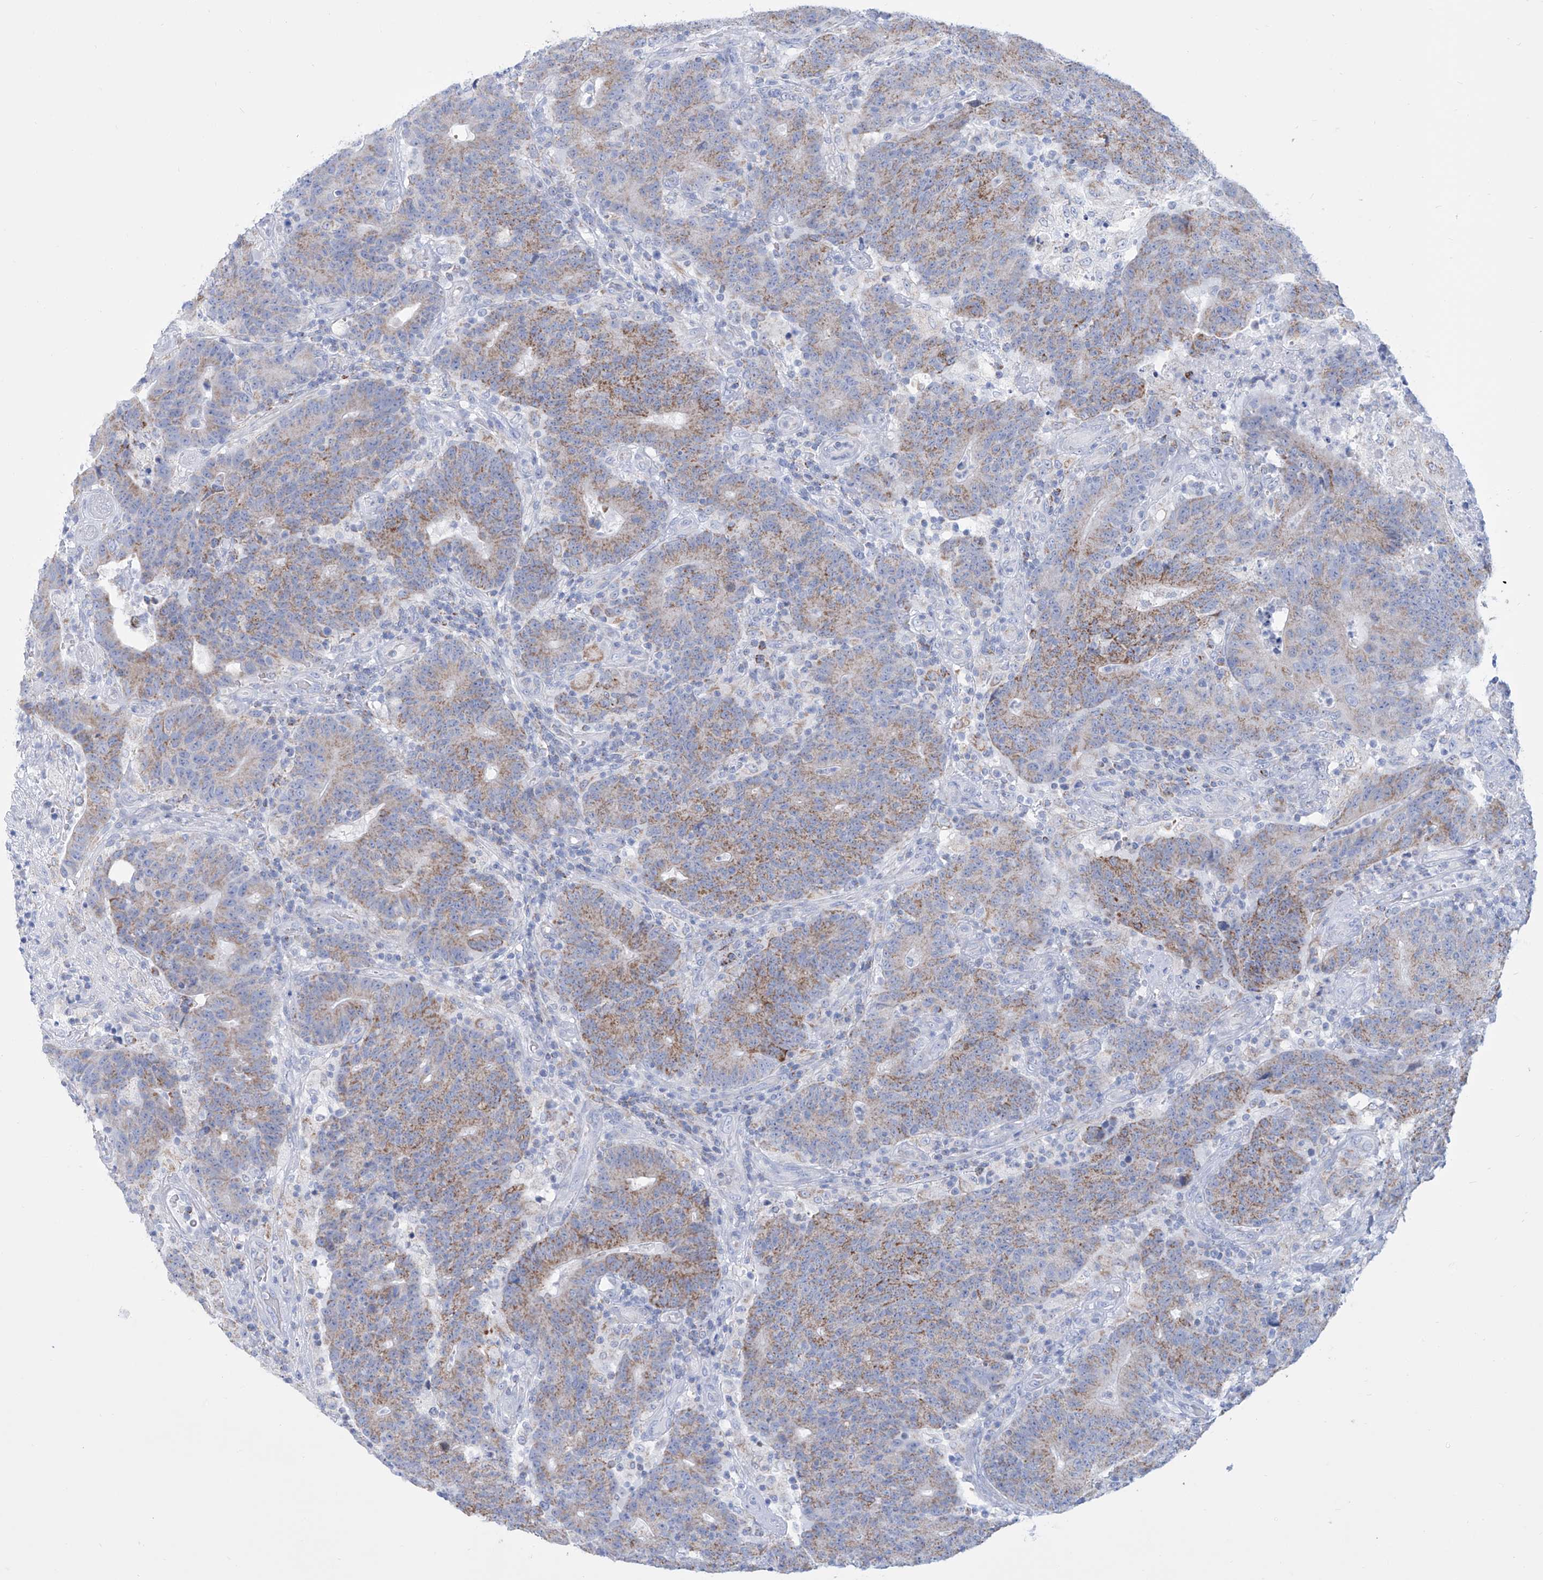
{"staining": {"intensity": "weak", "quantity": ">75%", "location": "cytoplasmic/membranous"}, "tissue": "colorectal cancer", "cell_type": "Tumor cells", "image_type": "cancer", "snomed": [{"axis": "morphology", "description": "Normal tissue, NOS"}, {"axis": "morphology", "description": "Adenocarcinoma, NOS"}, {"axis": "topography", "description": "Colon"}], "caption": "Brown immunohistochemical staining in human colorectal cancer (adenocarcinoma) exhibits weak cytoplasmic/membranous expression in about >75% of tumor cells.", "gene": "ALDH6A1", "patient": {"sex": "female", "age": 75}}